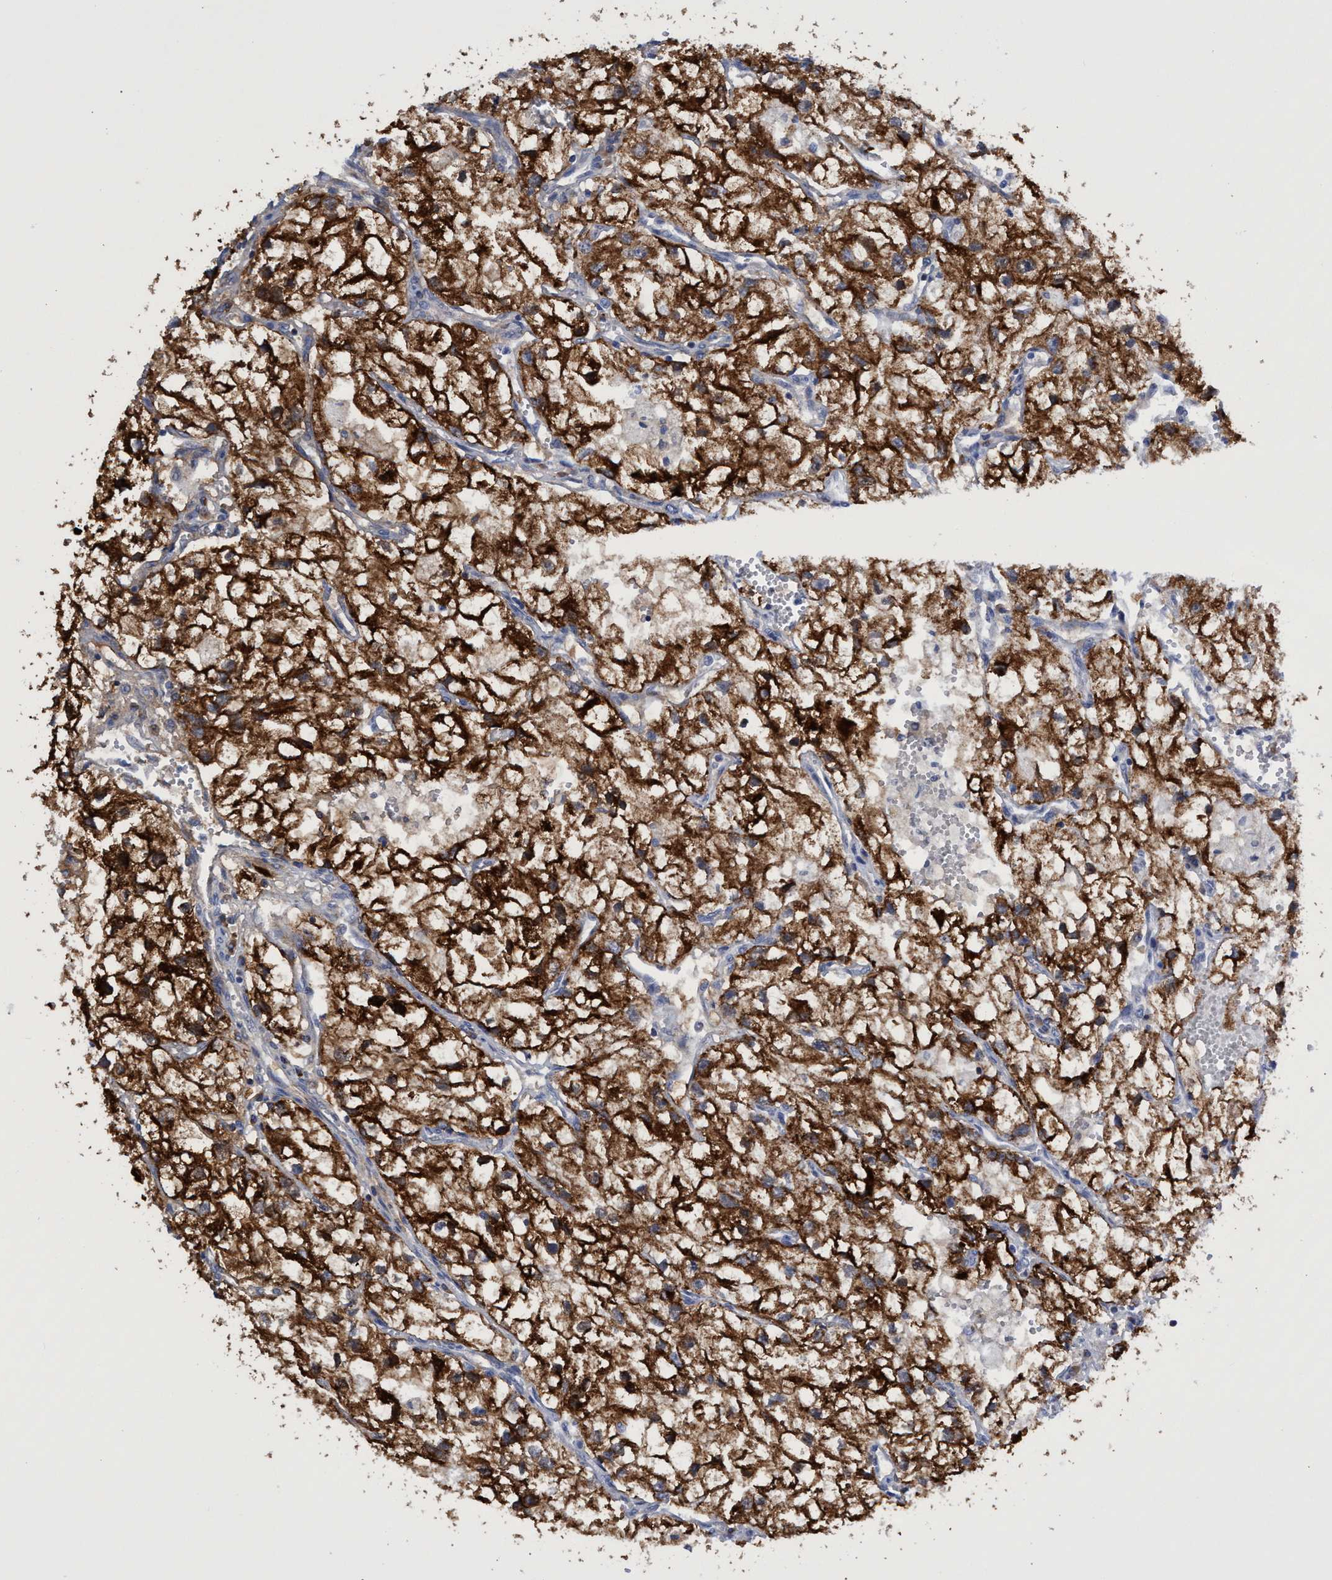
{"staining": {"intensity": "strong", "quantity": ">75%", "location": "cytoplasmic/membranous"}, "tissue": "renal cancer", "cell_type": "Tumor cells", "image_type": "cancer", "snomed": [{"axis": "morphology", "description": "Adenocarcinoma, NOS"}, {"axis": "topography", "description": "Kidney"}], "caption": "A micrograph of adenocarcinoma (renal) stained for a protein displays strong cytoplasmic/membranous brown staining in tumor cells.", "gene": "CRYZ", "patient": {"sex": "female", "age": 70}}